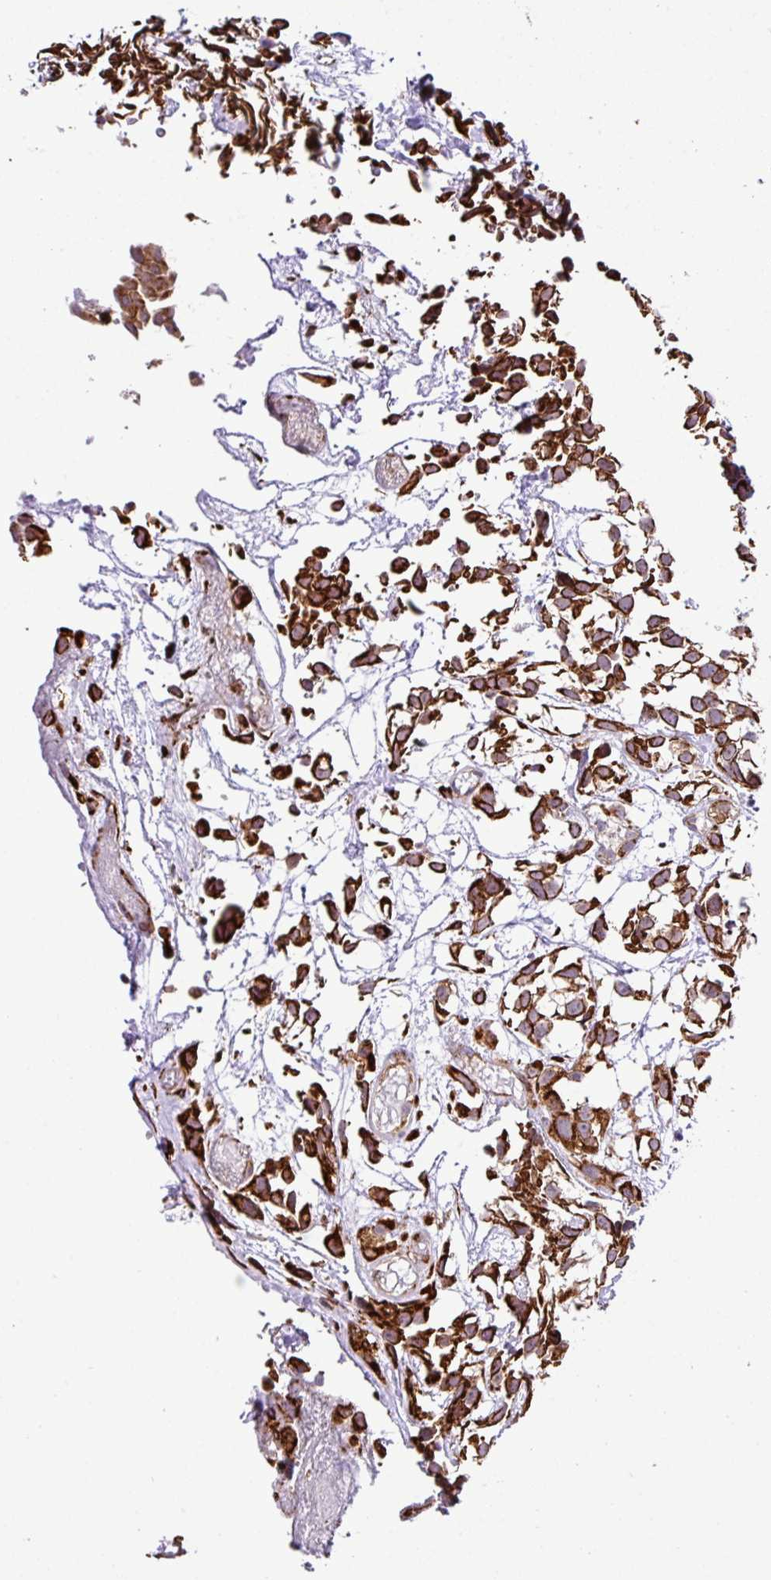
{"staining": {"intensity": "strong", "quantity": ">75%", "location": "cytoplasmic/membranous"}, "tissue": "urothelial cancer", "cell_type": "Tumor cells", "image_type": "cancer", "snomed": [{"axis": "morphology", "description": "Urothelial carcinoma, High grade"}, {"axis": "topography", "description": "Urinary bladder"}], "caption": "Immunohistochemistry (IHC) of high-grade urothelial carcinoma exhibits high levels of strong cytoplasmic/membranous positivity in approximately >75% of tumor cells.", "gene": "CFAP97", "patient": {"sex": "male", "age": 56}}